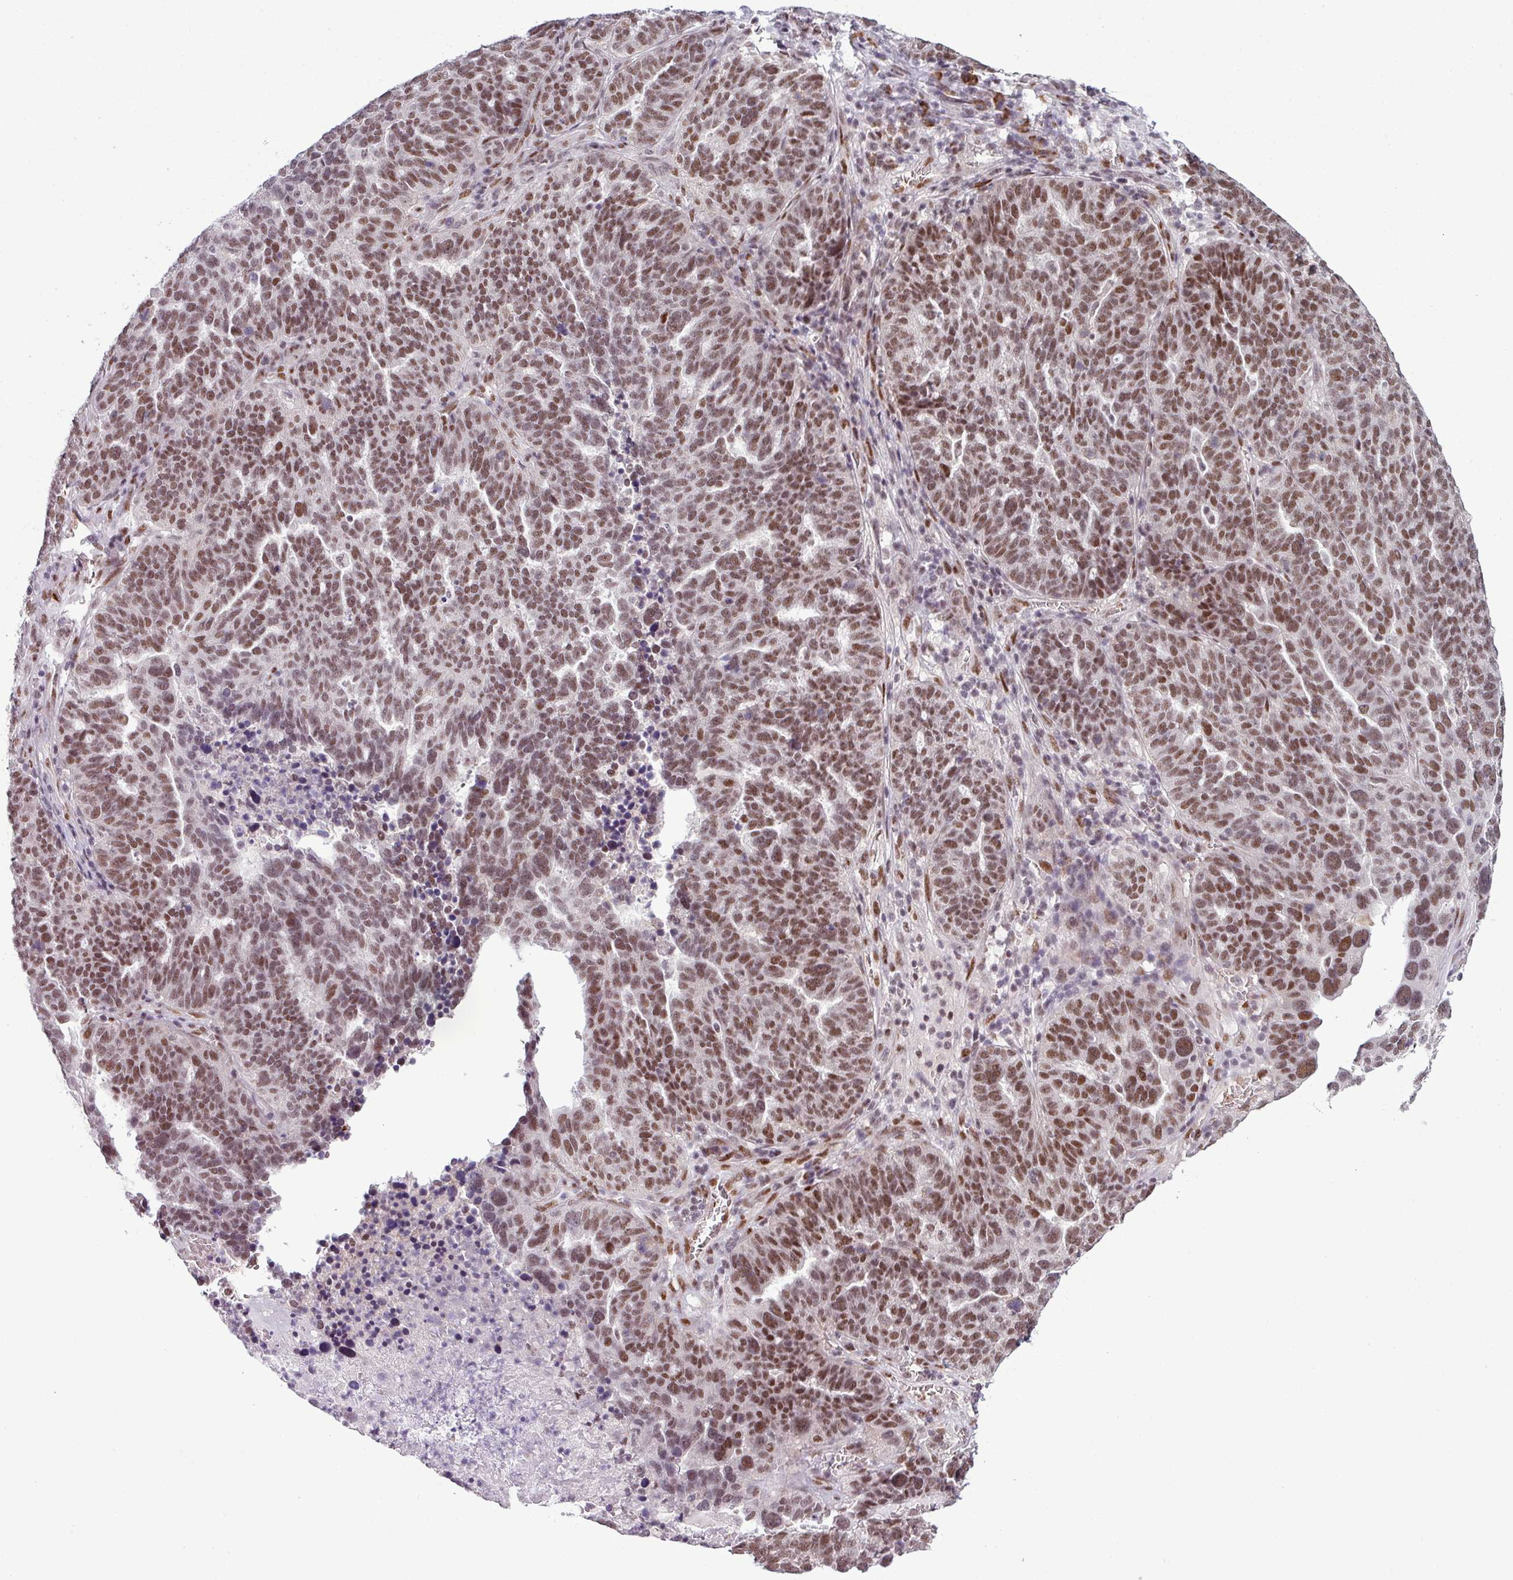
{"staining": {"intensity": "moderate", "quantity": ">75%", "location": "nuclear"}, "tissue": "ovarian cancer", "cell_type": "Tumor cells", "image_type": "cancer", "snomed": [{"axis": "morphology", "description": "Cystadenocarcinoma, serous, NOS"}, {"axis": "topography", "description": "Ovary"}], "caption": "An image showing moderate nuclear positivity in about >75% of tumor cells in ovarian serous cystadenocarcinoma, as visualized by brown immunohistochemical staining.", "gene": "PRDM5", "patient": {"sex": "female", "age": 59}}